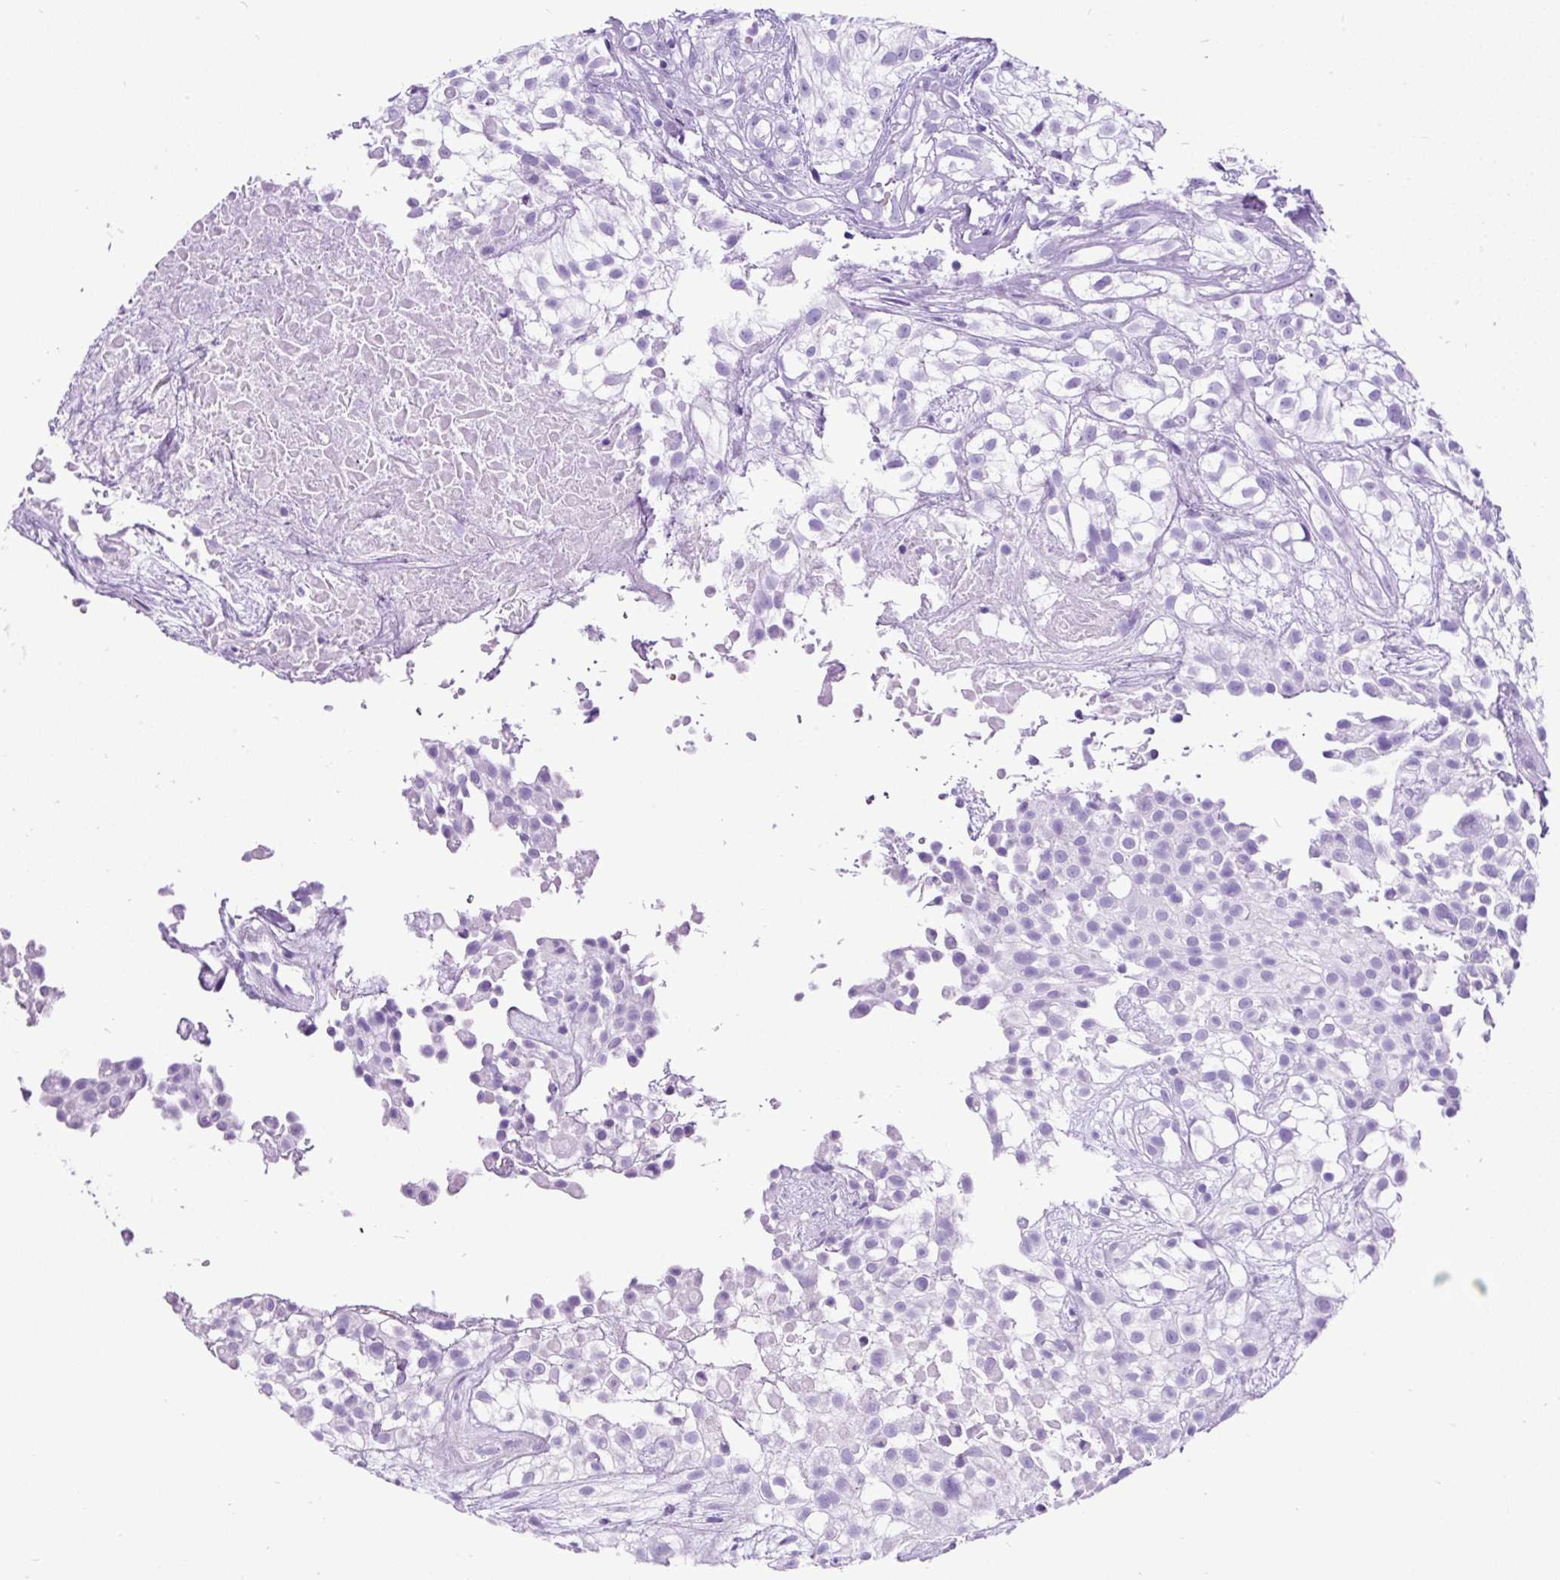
{"staining": {"intensity": "negative", "quantity": "none", "location": "none"}, "tissue": "urothelial cancer", "cell_type": "Tumor cells", "image_type": "cancer", "snomed": [{"axis": "morphology", "description": "Urothelial carcinoma, High grade"}, {"axis": "topography", "description": "Urinary bladder"}], "caption": "The histopathology image reveals no significant positivity in tumor cells of high-grade urothelial carcinoma.", "gene": "CEL", "patient": {"sex": "male", "age": 56}}